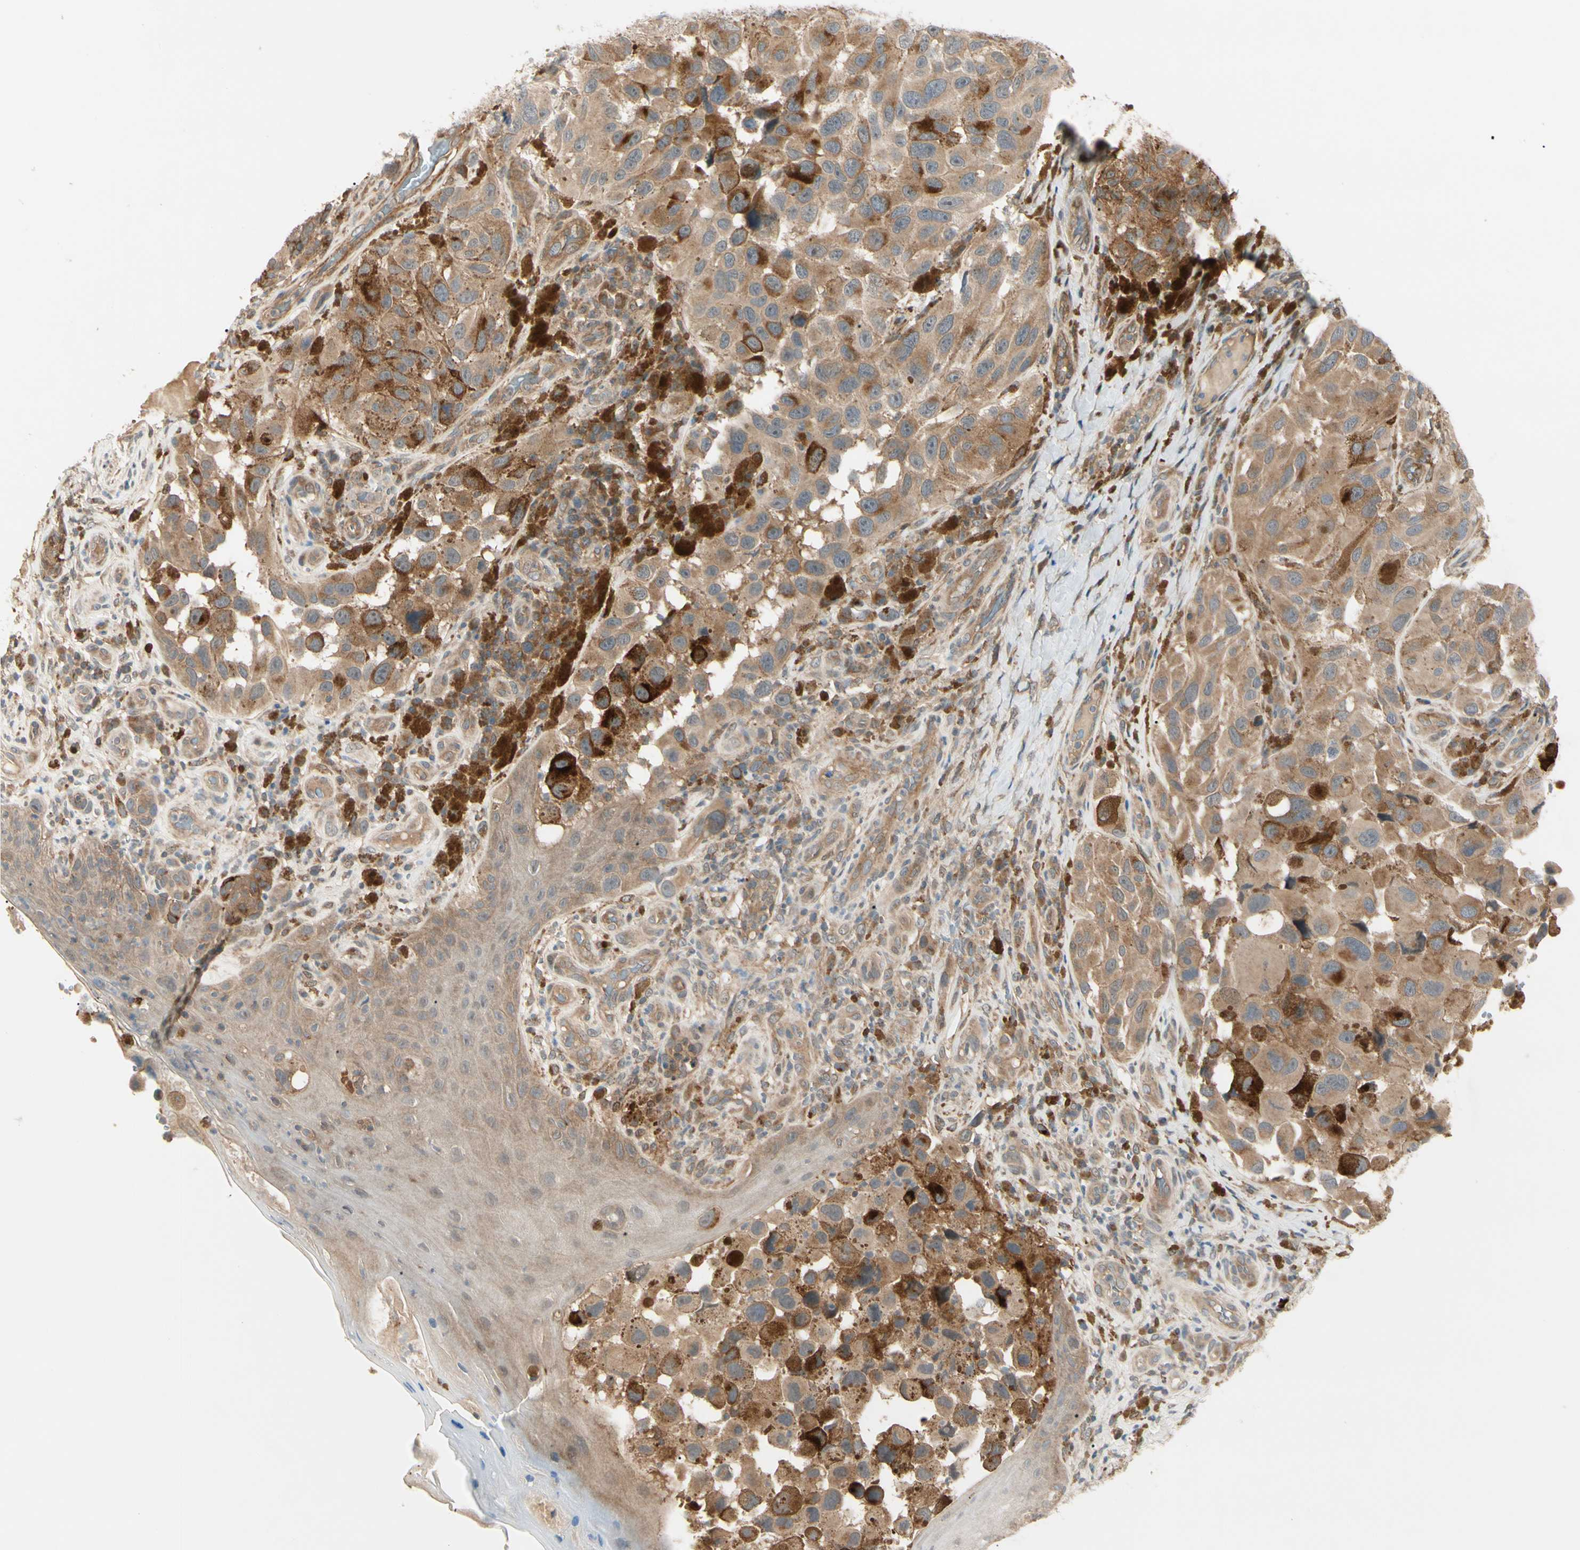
{"staining": {"intensity": "moderate", "quantity": ">75%", "location": "cytoplasmic/membranous"}, "tissue": "melanoma", "cell_type": "Tumor cells", "image_type": "cancer", "snomed": [{"axis": "morphology", "description": "Malignant melanoma, NOS"}, {"axis": "topography", "description": "Skin"}], "caption": "A brown stain highlights moderate cytoplasmic/membranous staining of a protein in human malignant melanoma tumor cells.", "gene": "F2R", "patient": {"sex": "female", "age": 73}}